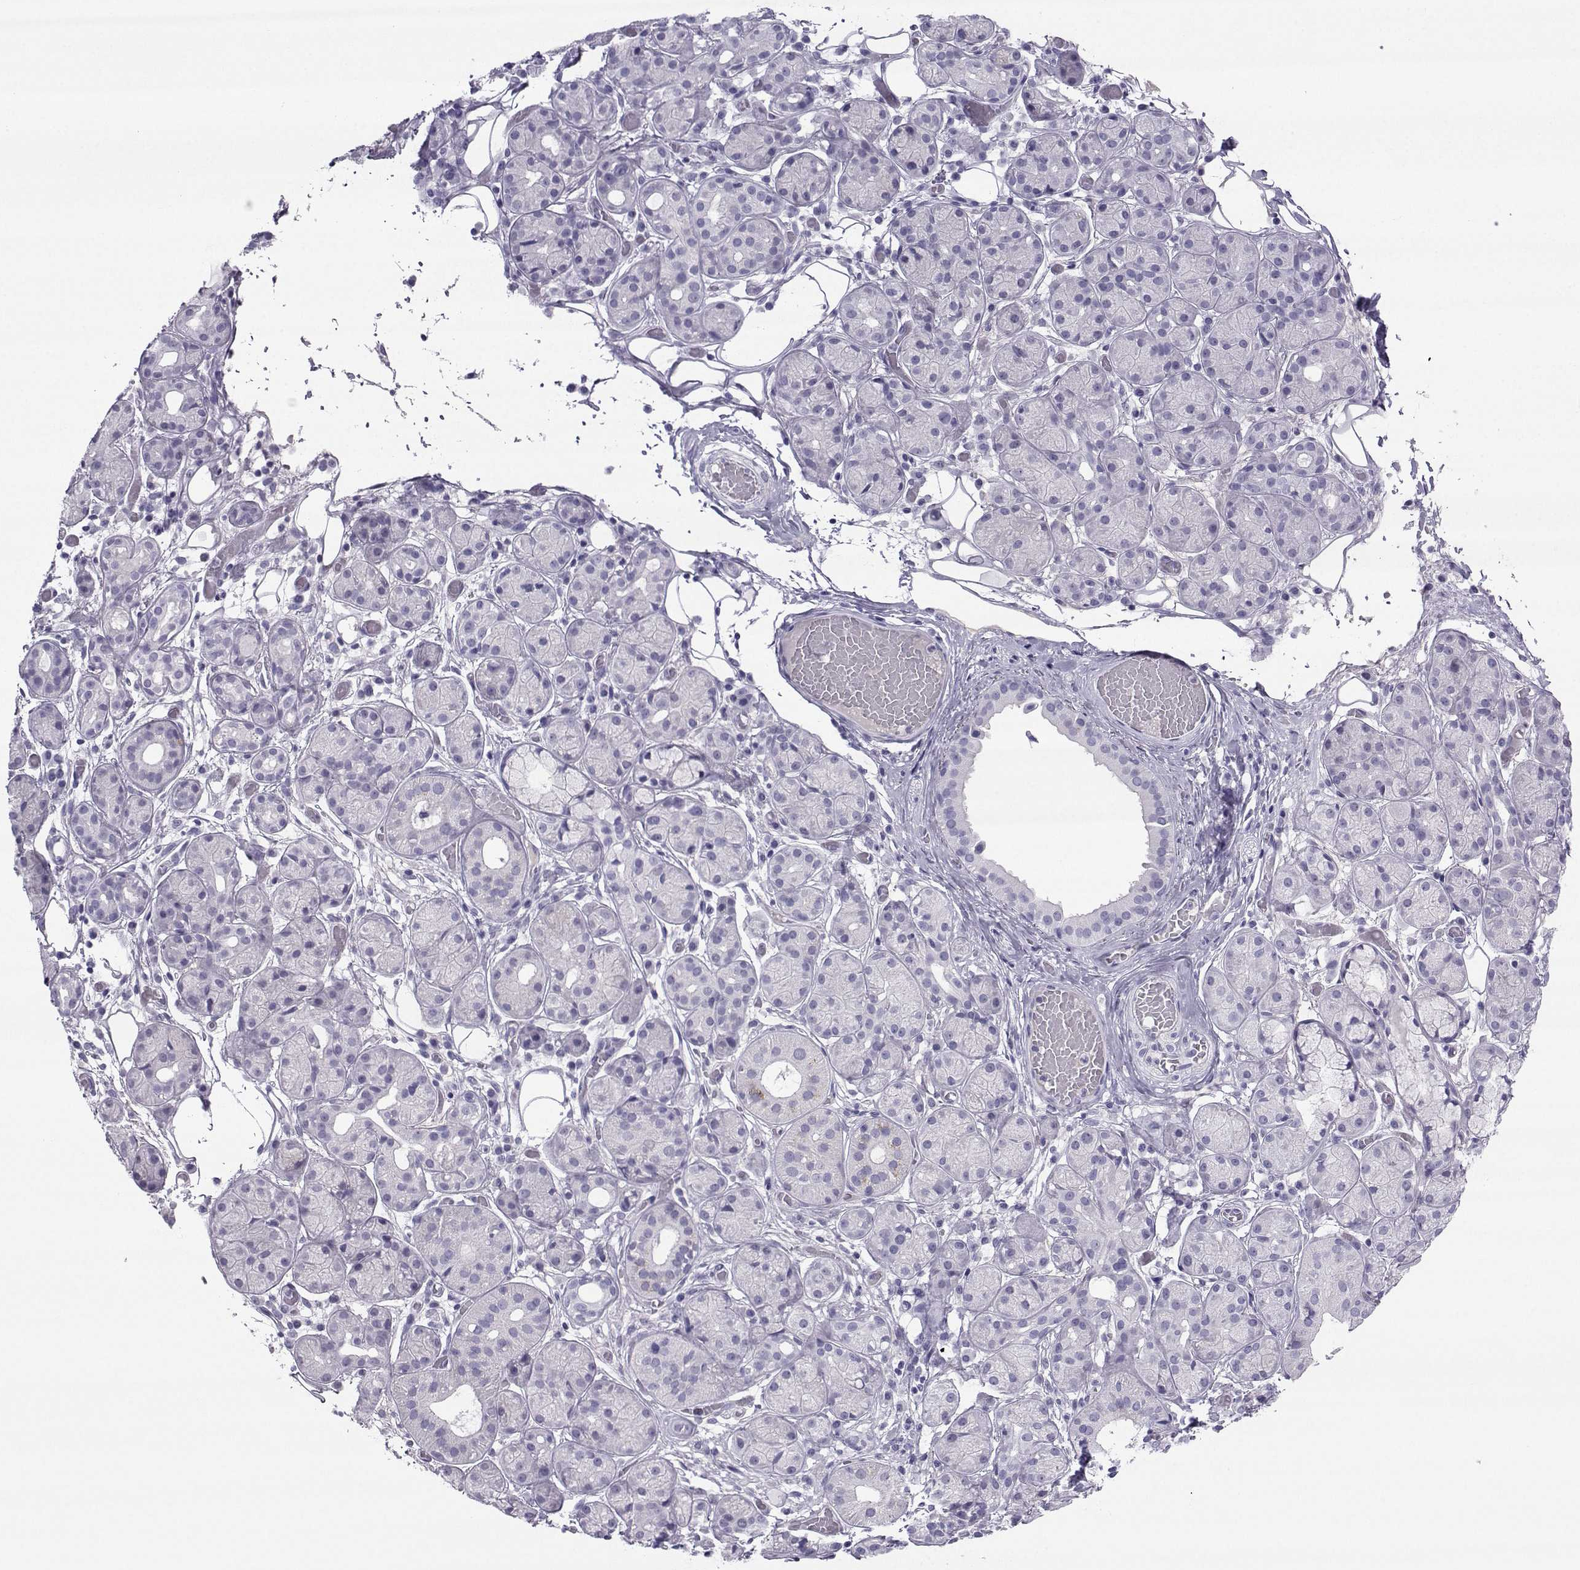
{"staining": {"intensity": "negative", "quantity": "none", "location": "none"}, "tissue": "salivary gland", "cell_type": "Glandular cells", "image_type": "normal", "snomed": [{"axis": "morphology", "description": "Normal tissue, NOS"}, {"axis": "topography", "description": "Salivary gland"}, {"axis": "topography", "description": "Peripheral nerve tissue"}], "caption": "DAB (3,3'-diaminobenzidine) immunohistochemical staining of unremarkable human salivary gland shows no significant expression in glandular cells. The staining was performed using DAB (3,3'-diaminobenzidine) to visualize the protein expression in brown, while the nuclei were stained in blue with hematoxylin (Magnification: 20x).", "gene": "ARMC2", "patient": {"sex": "male", "age": 71}}